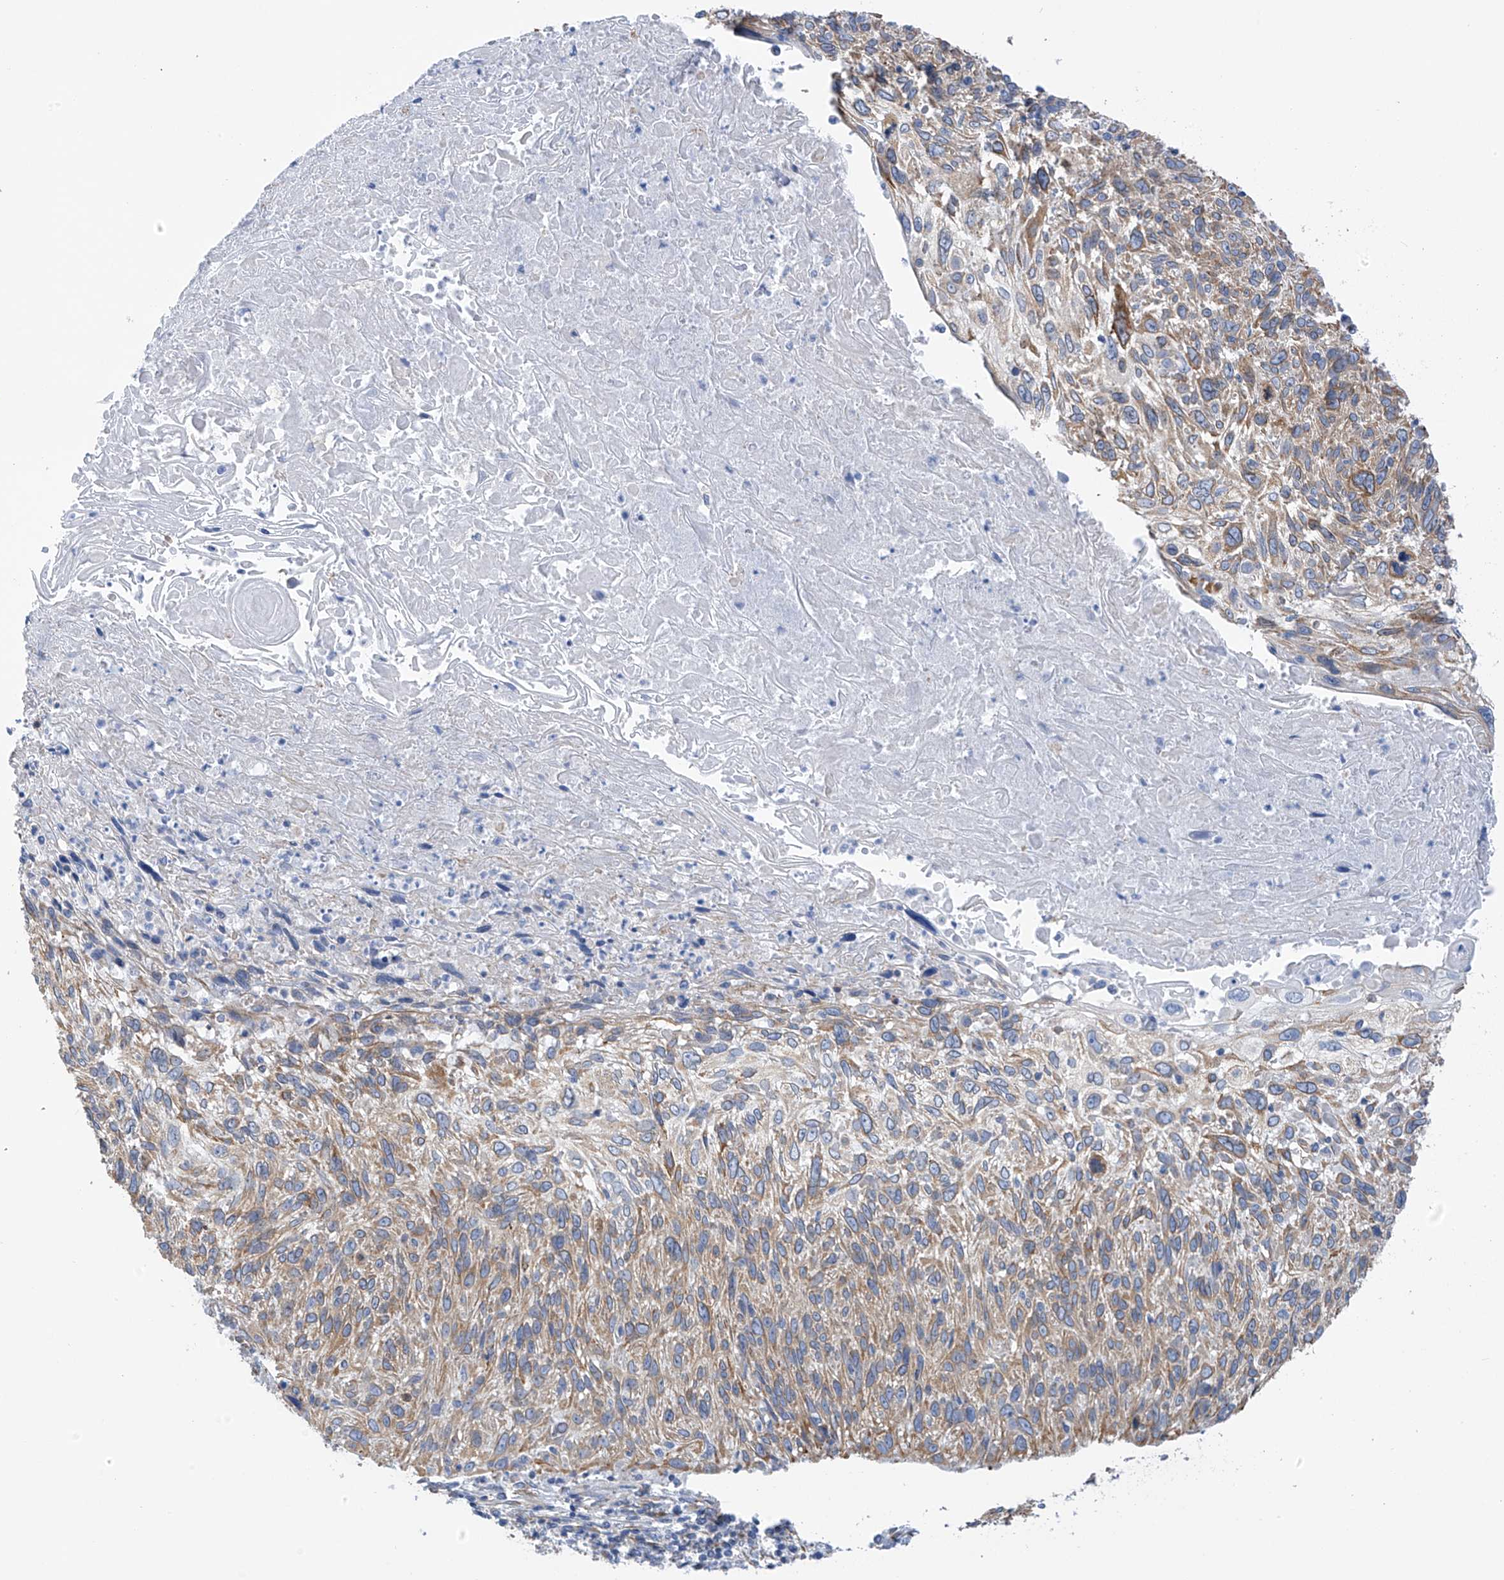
{"staining": {"intensity": "moderate", "quantity": "25%-75%", "location": "cytoplasmic/membranous"}, "tissue": "cervical cancer", "cell_type": "Tumor cells", "image_type": "cancer", "snomed": [{"axis": "morphology", "description": "Squamous cell carcinoma, NOS"}, {"axis": "topography", "description": "Cervix"}], "caption": "Moderate cytoplasmic/membranous positivity for a protein is identified in approximately 25%-75% of tumor cells of squamous cell carcinoma (cervical) using IHC.", "gene": "RCN2", "patient": {"sex": "female", "age": 51}}